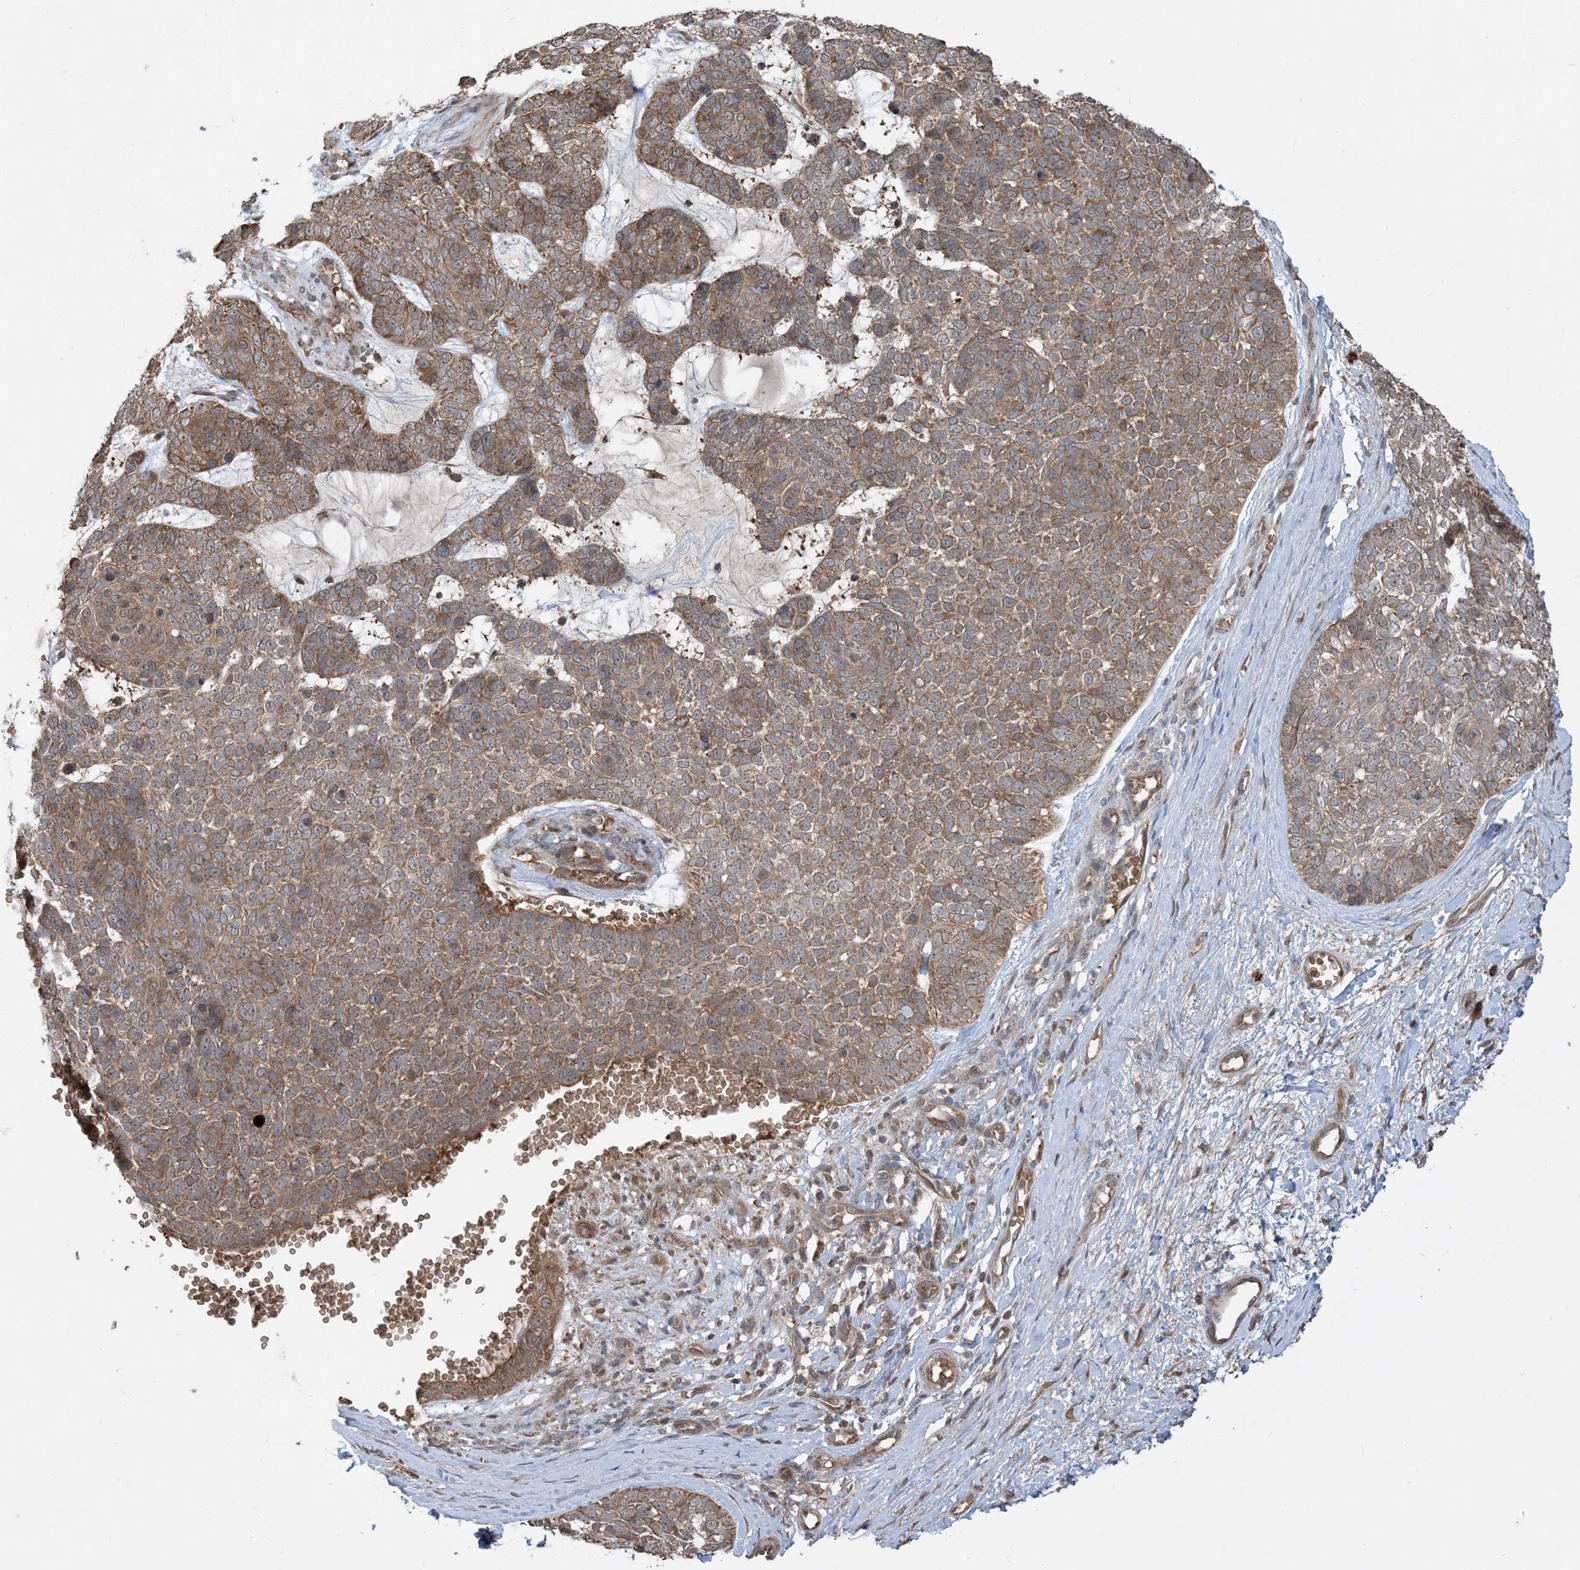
{"staining": {"intensity": "moderate", "quantity": ">75%", "location": "cytoplasmic/membranous"}, "tissue": "skin cancer", "cell_type": "Tumor cells", "image_type": "cancer", "snomed": [{"axis": "morphology", "description": "Basal cell carcinoma"}, {"axis": "topography", "description": "Skin"}], "caption": "An image showing moderate cytoplasmic/membranous staining in approximately >75% of tumor cells in skin cancer (basal cell carcinoma), as visualized by brown immunohistochemical staining.", "gene": "PUSL1", "patient": {"sex": "female", "age": 81}}